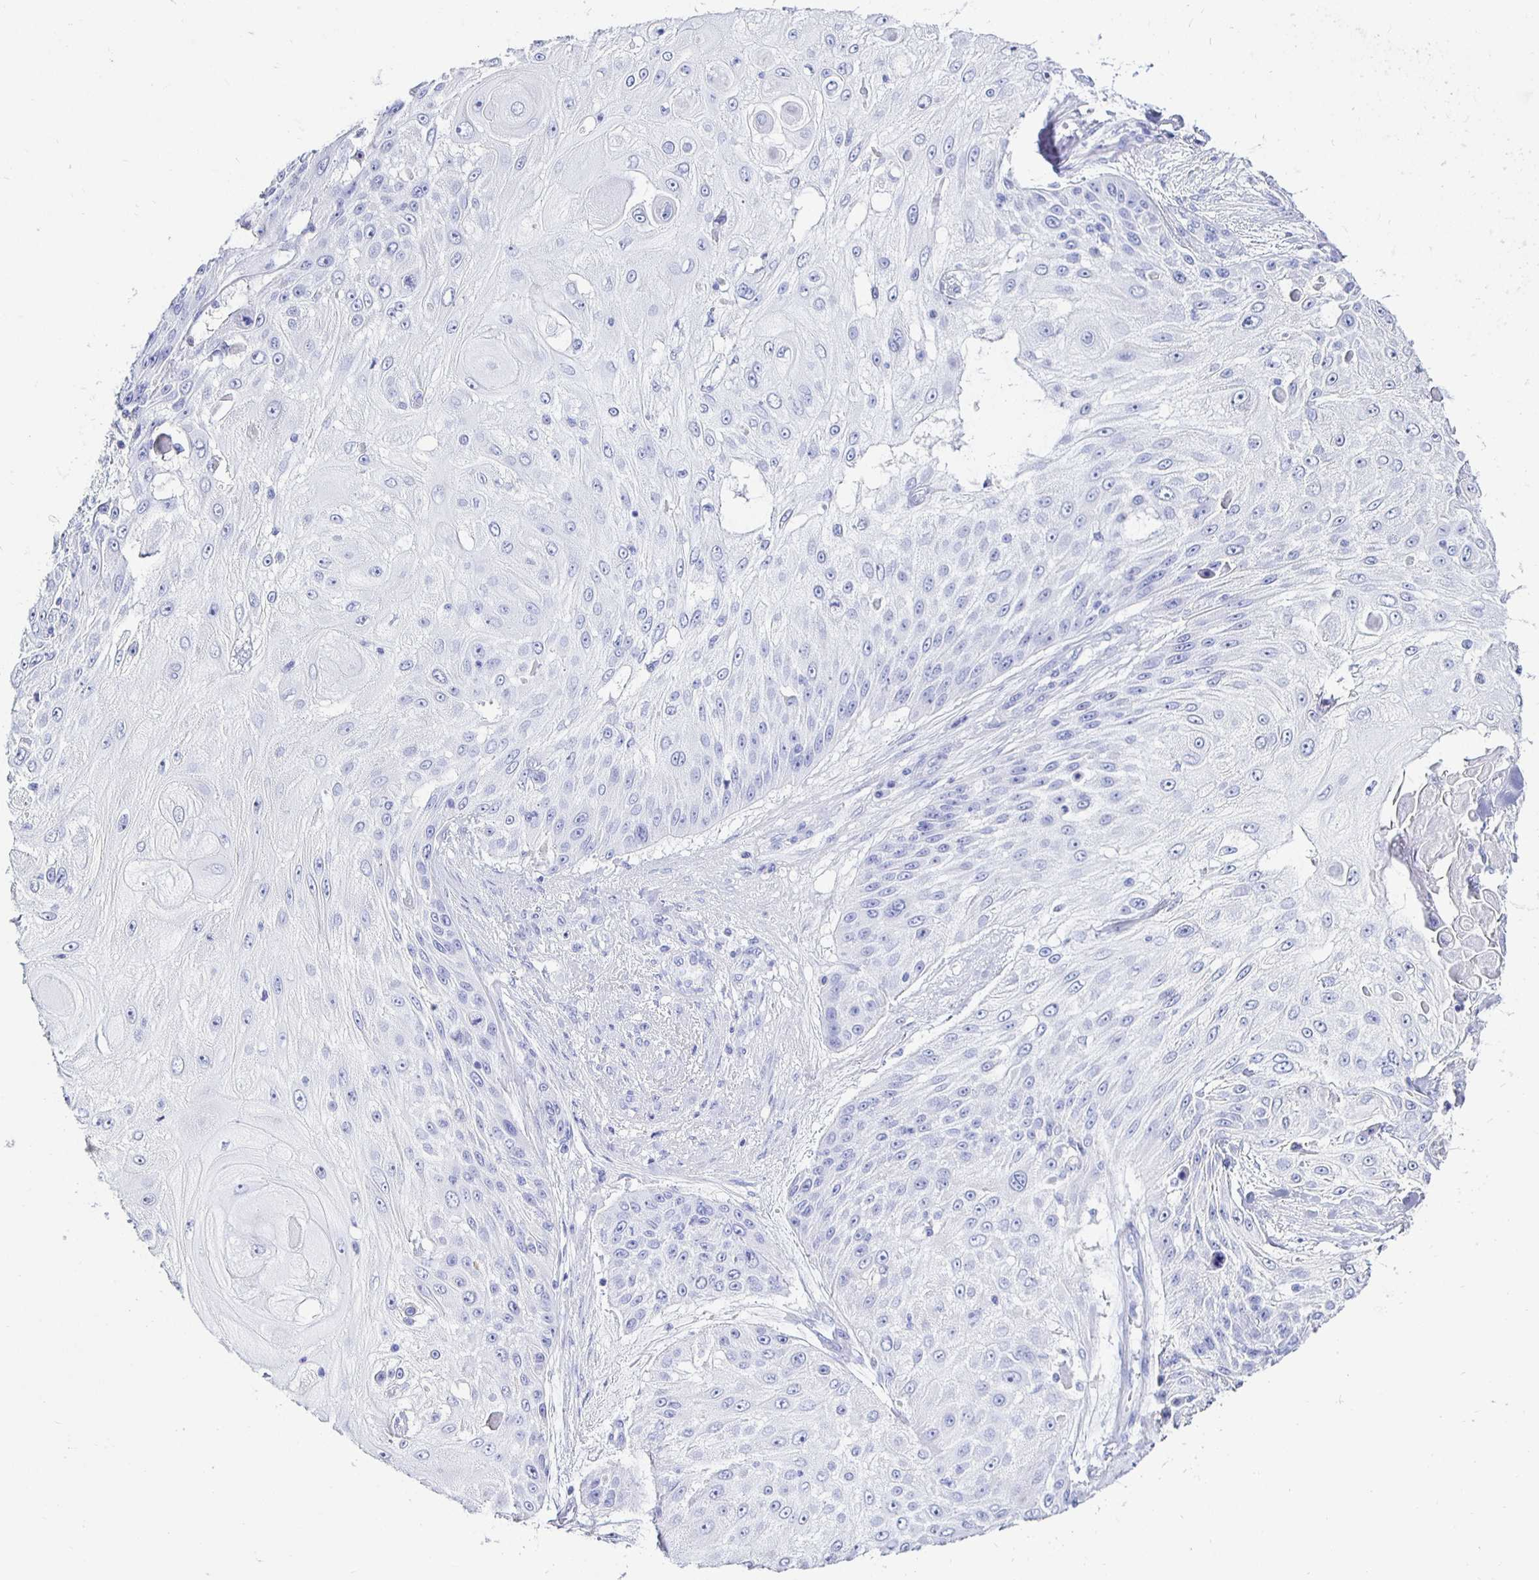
{"staining": {"intensity": "negative", "quantity": "none", "location": "none"}, "tissue": "skin cancer", "cell_type": "Tumor cells", "image_type": "cancer", "snomed": [{"axis": "morphology", "description": "Squamous cell carcinoma, NOS"}, {"axis": "topography", "description": "Skin"}], "caption": "Immunohistochemistry (IHC) histopathology image of neoplastic tissue: skin cancer (squamous cell carcinoma) stained with DAB (3,3'-diaminobenzidine) demonstrates no significant protein positivity in tumor cells. (Stains: DAB (3,3'-diaminobenzidine) IHC with hematoxylin counter stain, Microscopy: brightfield microscopy at high magnification).", "gene": "UMOD", "patient": {"sex": "female", "age": 86}}